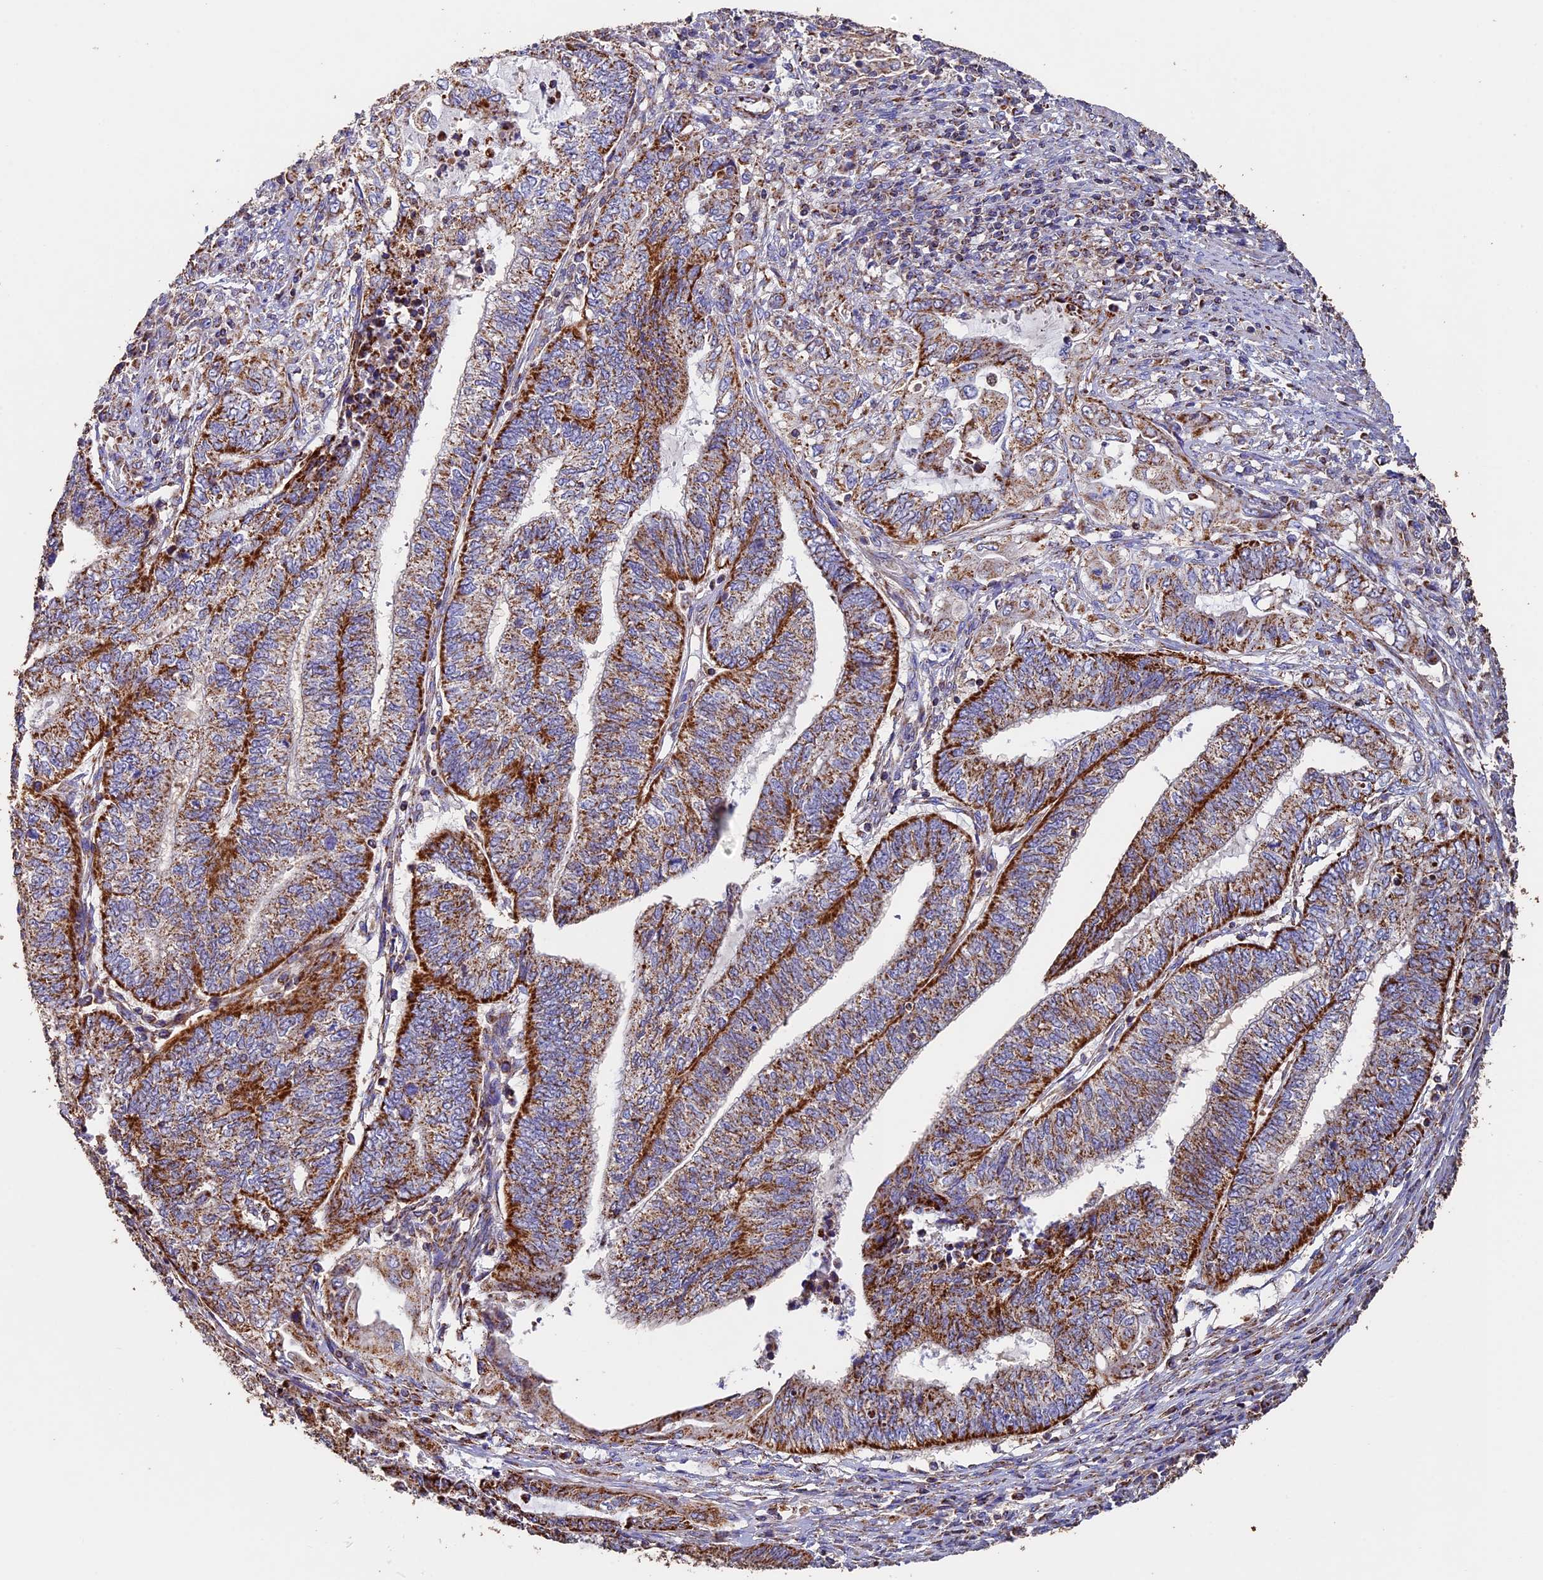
{"staining": {"intensity": "strong", "quantity": "25%-75%", "location": "cytoplasmic/membranous"}, "tissue": "endometrial cancer", "cell_type": "Tumor cells", "image_type": "cancer", "snomed": [{"axis": "morphology", "description": "Adenocarcinoma, NOS"}, {"axis": "topography", "description": "Uterus"}, {"axis": "topography", "description": "Endometrium"}], "caption": "This histopathology image demonstrates IHC staining of human adenocarcinoma (endometrial), with high strong cytoplasmic/membranous positivity in approximately 25%-75% of tumor cells.", "gene": "ADAT1", "patient": {"sex": "female", "age": 70}}